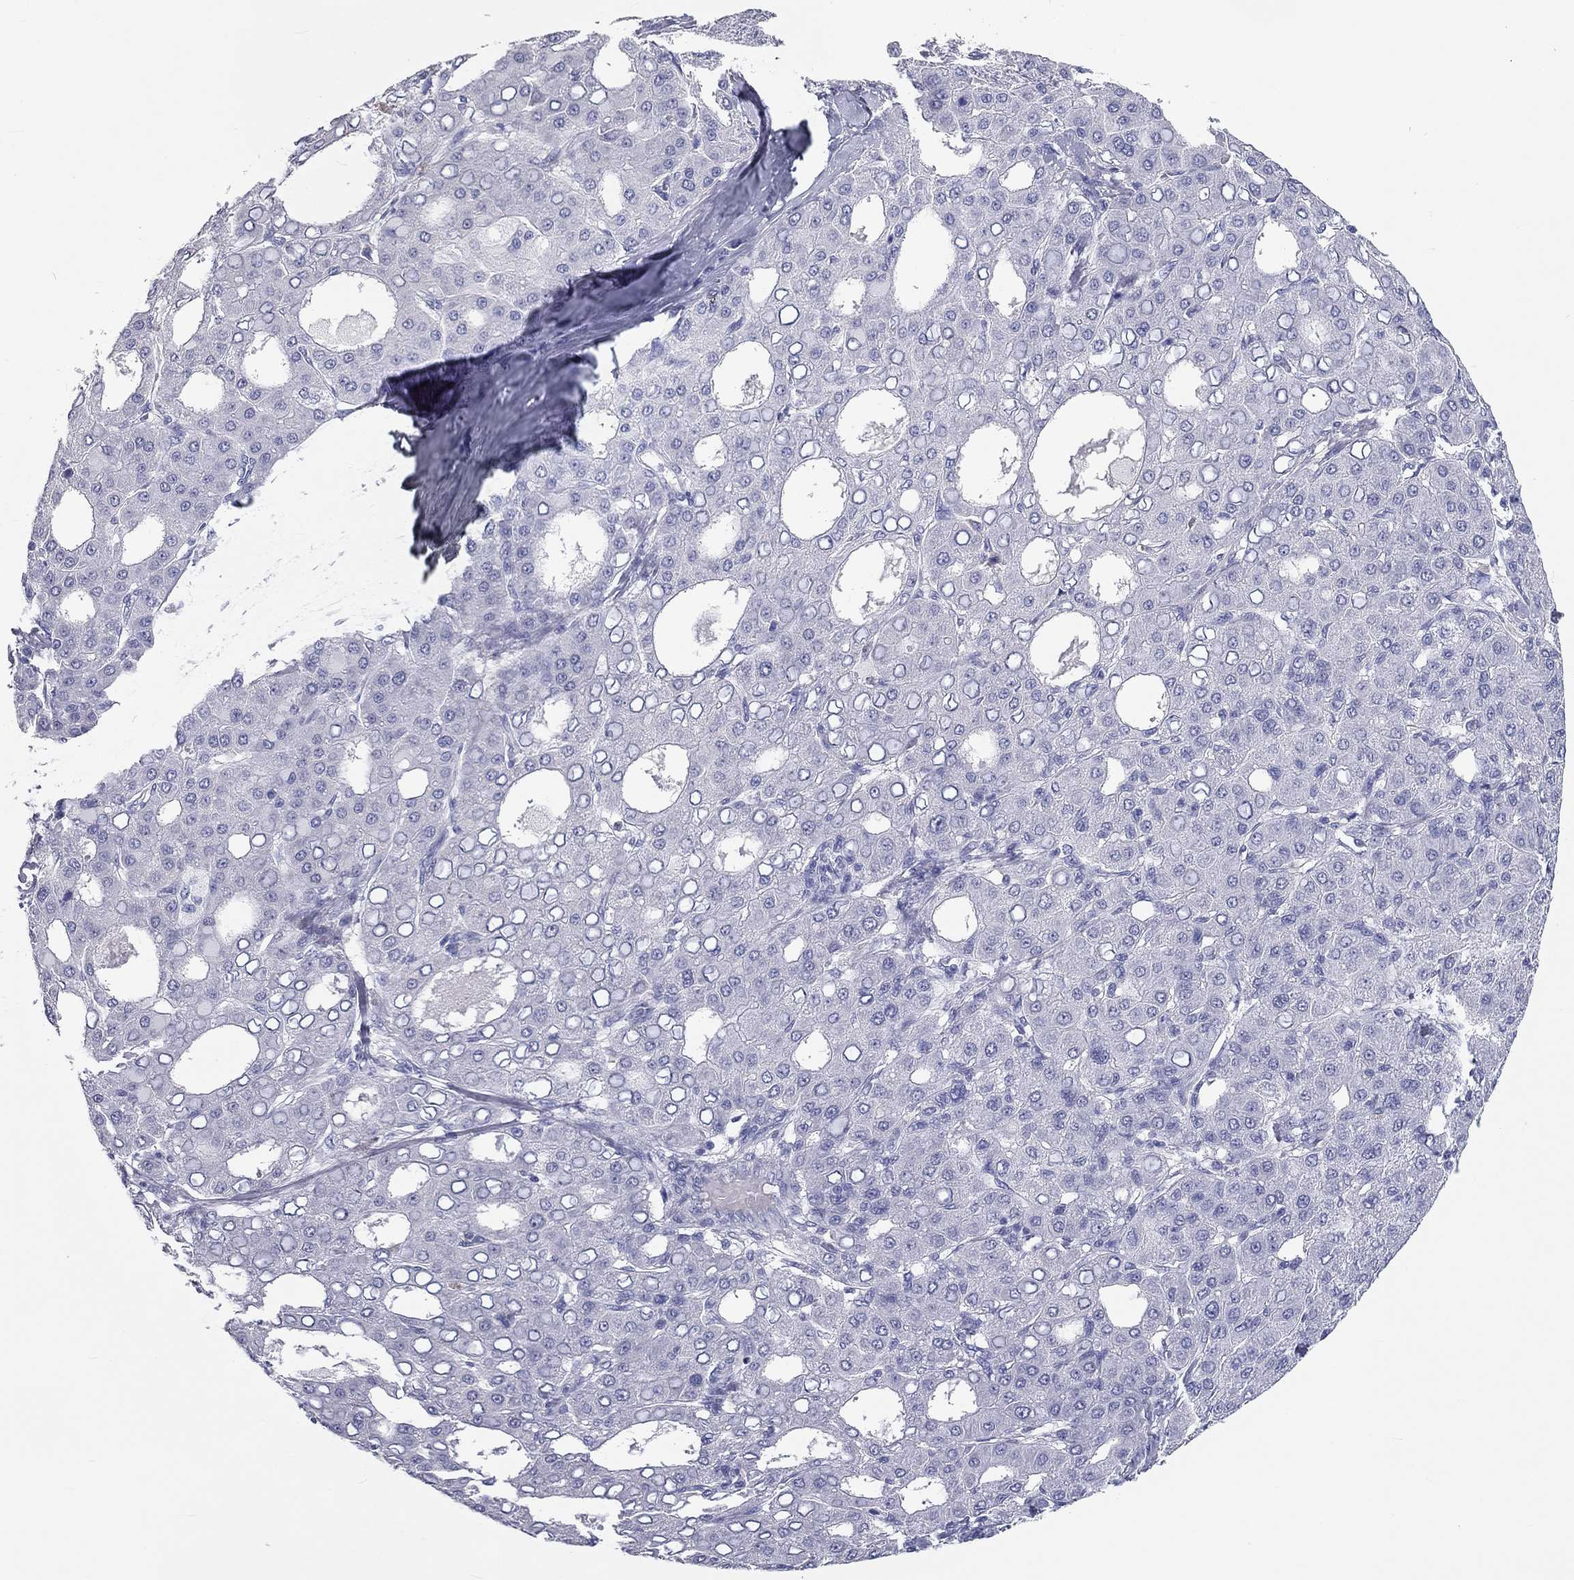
{"staining": {"intensity": "negative", "quantity": "none", "location": "none"}, "tissue": "liver cancer", "cell_type": "Tumor cells", "image_type": "cancer", "snomed": [{"axis": "morphology", "description": "Carcinoma, Hepatocellular, NOS"}, {"axis": "topography", "description": "Liver"}], "caption": "Immunohistochemistry of liver cancer demonstrates no staining in tumor cells.", "gene": "DNALI1", "patient": {"sex": "male", "age": 65}}